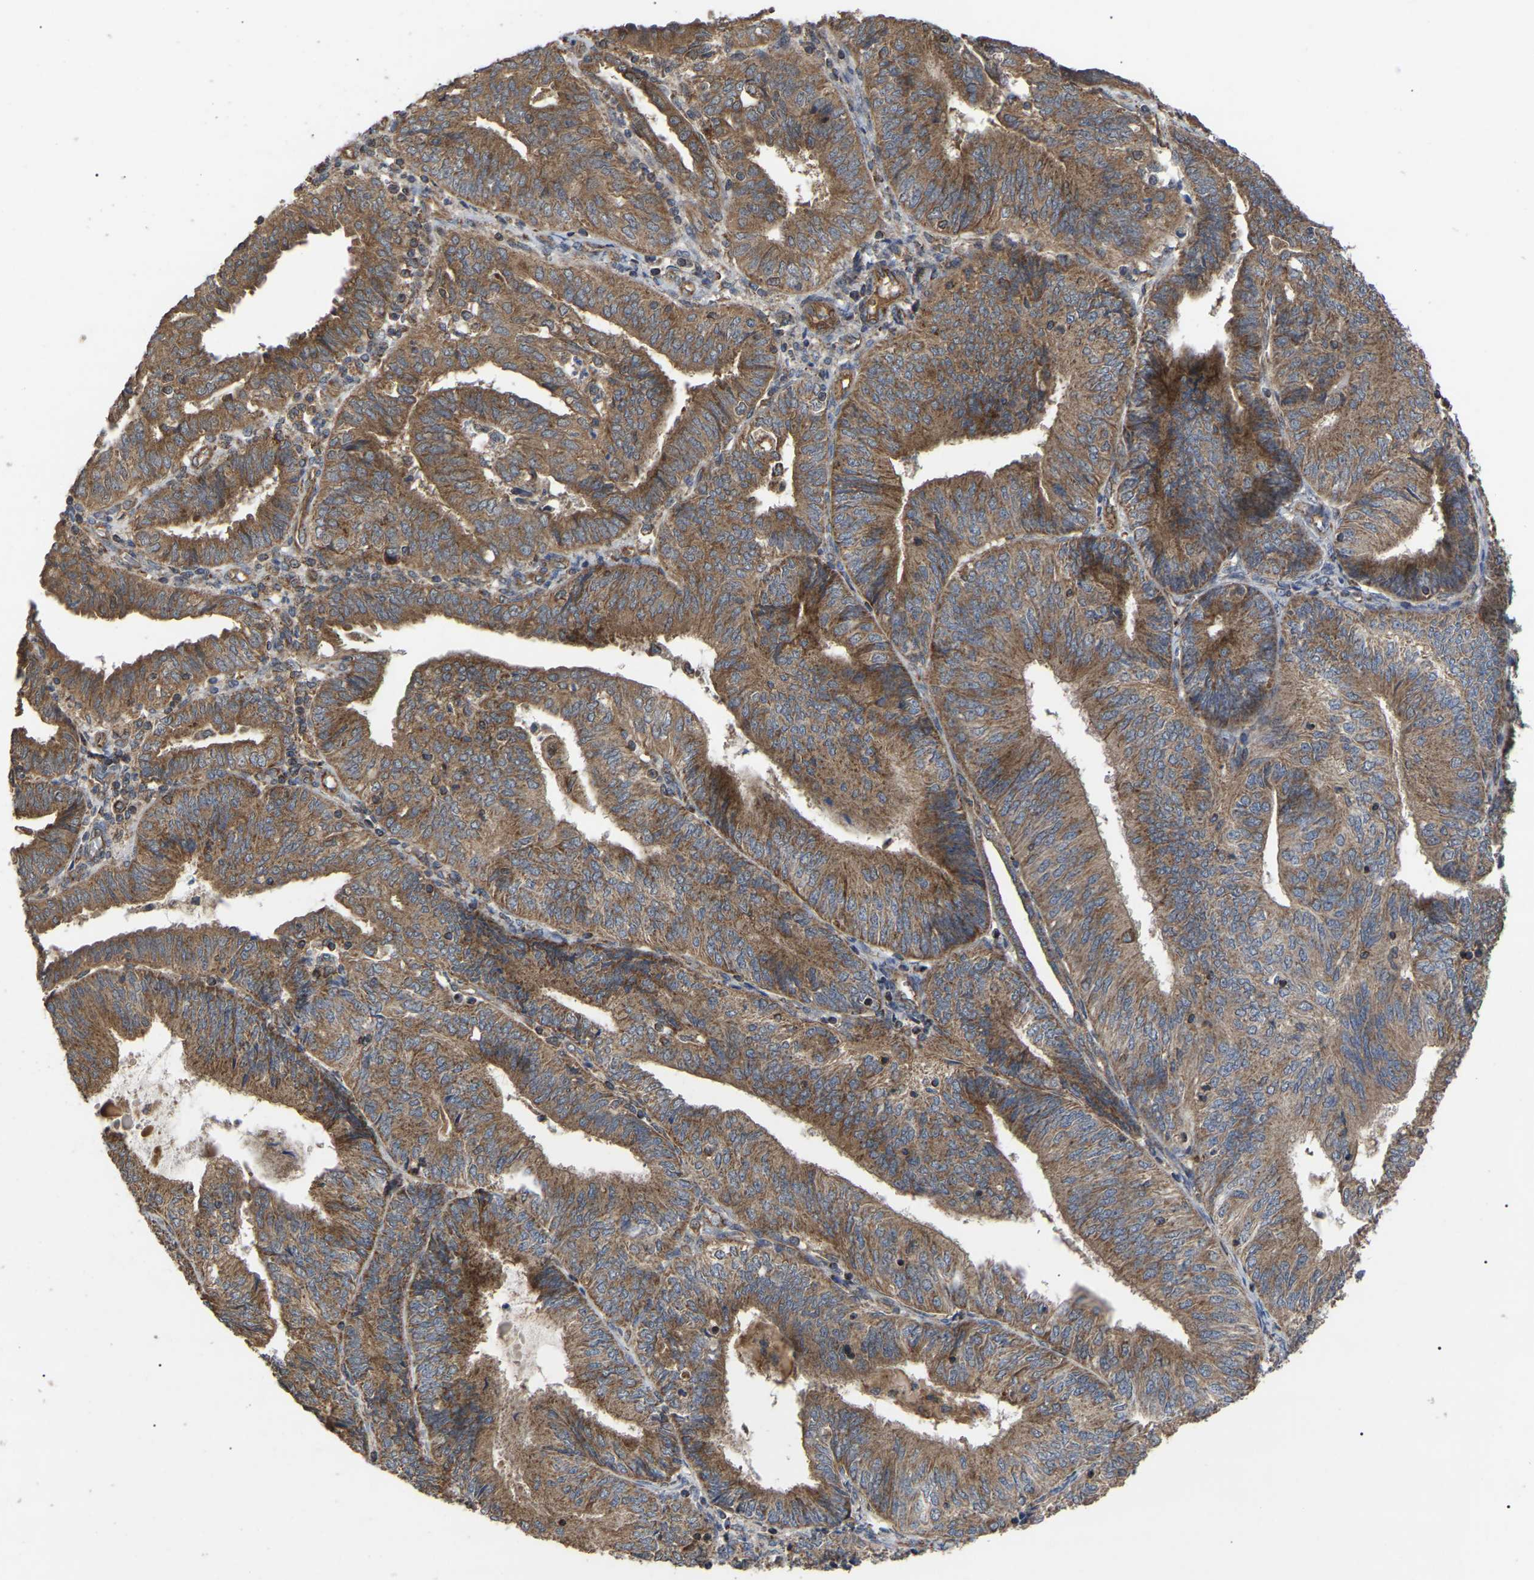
{"staining": {"intensity": "moderate", "quantity": ">75%", "location": "cytoplasmic/membranous"}, "tissue": "endometrial cancer", "cell_type": "Tumor cells", "image_type": "cancer", "snomed": [{"axis": "morphology", "description": "Adenocarcinoma, NOS"}, {"axis": "topography", "description": "Endometrium"}], "caption": "Protein analysis of endometrial cancer (adenocarcinoma) tissue displays moderate cytoplasmic/membranous expression in approximately >75% of tumor cells. The protein is shown in brown color, while the nuclei are stained blue.", "gene": "GCC1", "patient": {"sex": "female", "age": 58}}